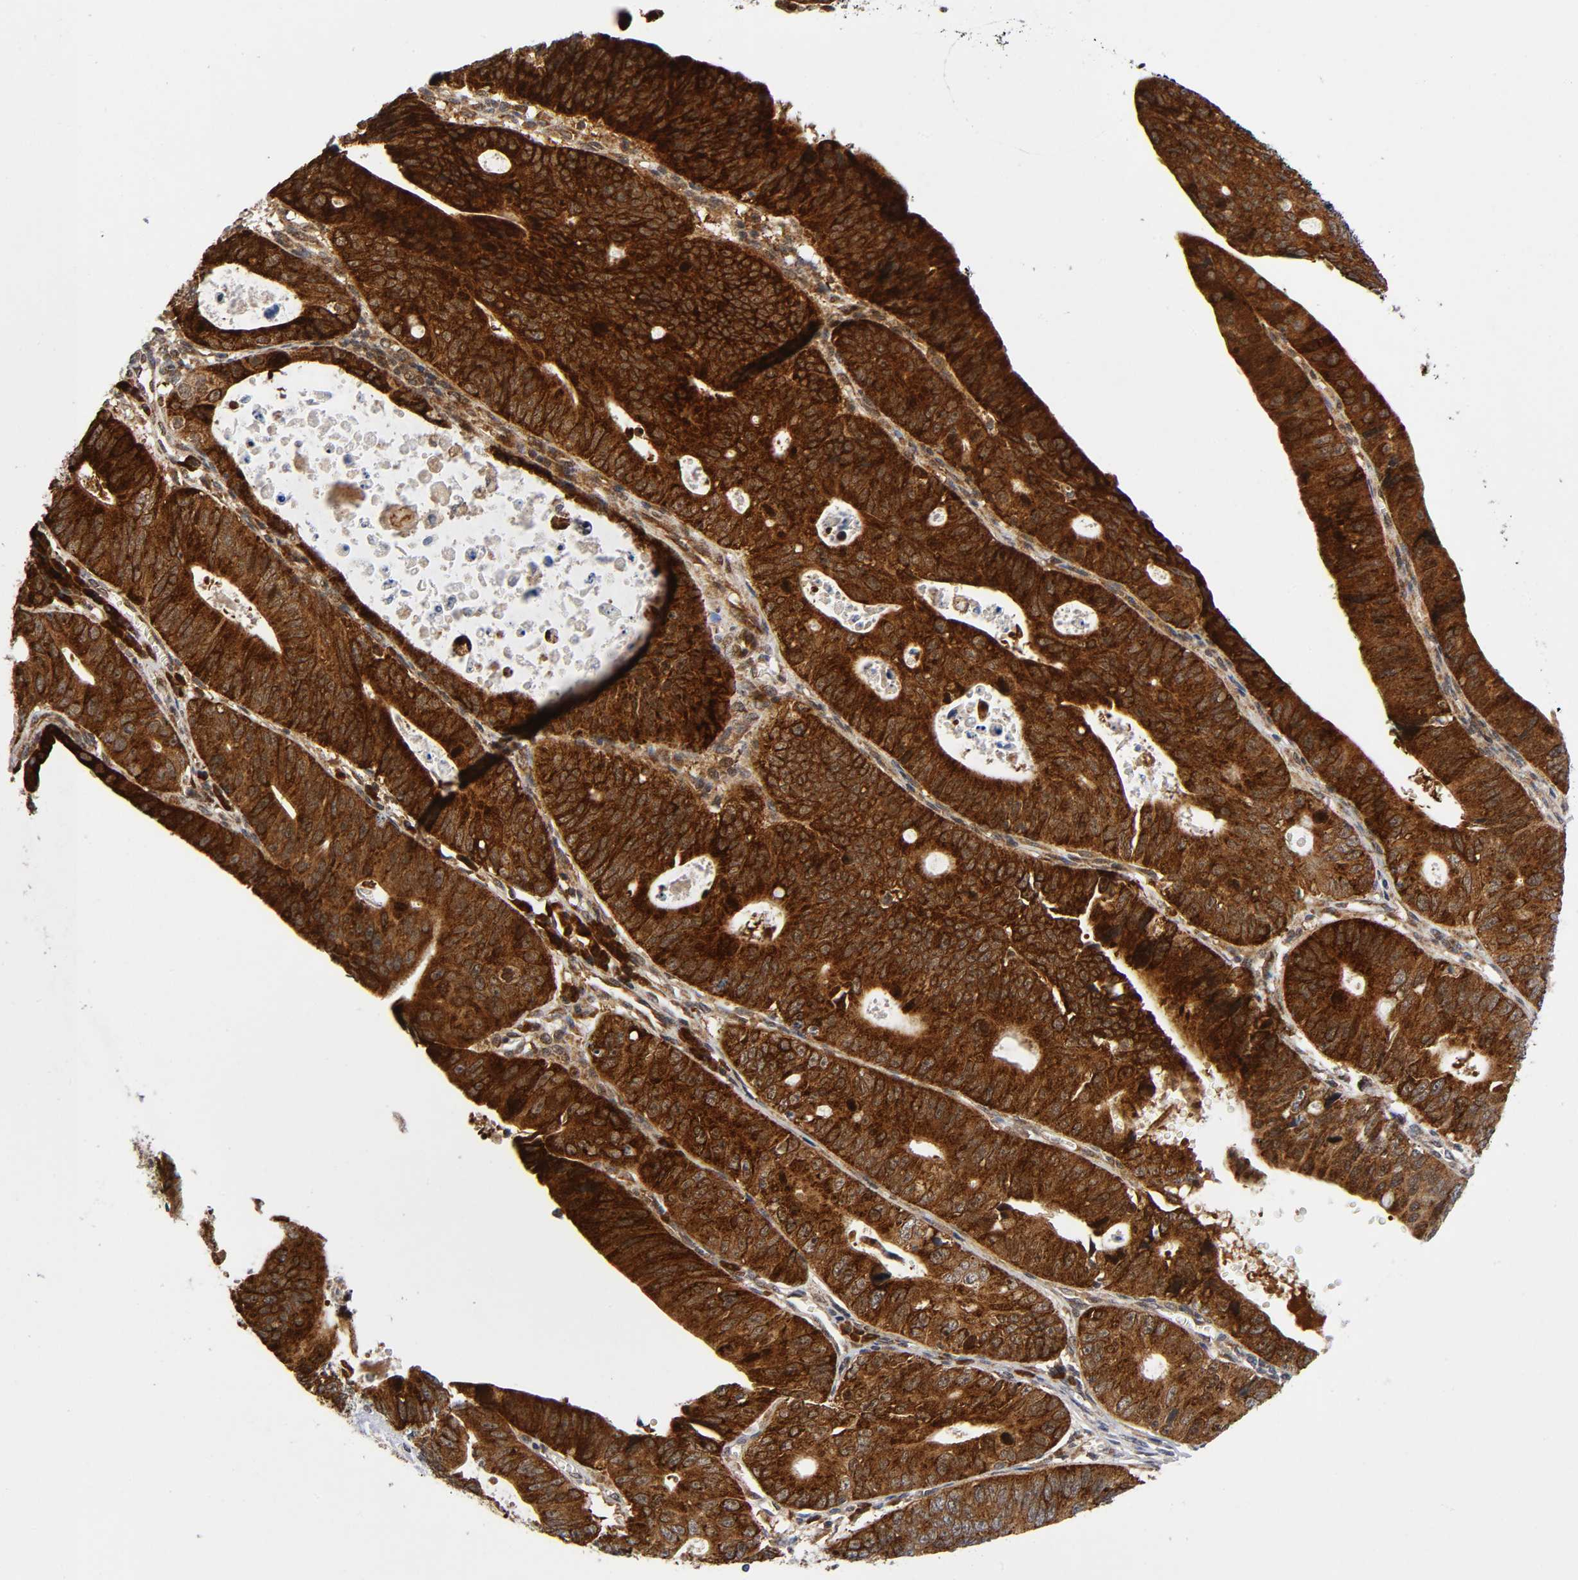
{"staining": {"intensity": "strong", "quantity": ">75%", "location": "cytoplasmic/membranous"}, "tissue": "stomach cancer", "cell_type": "Tumor cells", "image_type": "cancer", "snomed": [{"axis": "morphology", "description": "Adenocarcinoma, NOS"}, {"axis": "topography", "description": "Stomach"}], "caption": "Immunohistochemical staining of stomach cancer exhibits high levels of strong cytoplasmic/membranous staining in about >75% of tumor cells.", "gene": "EIF5", "patient": {"sex": "male", "age": 59}}